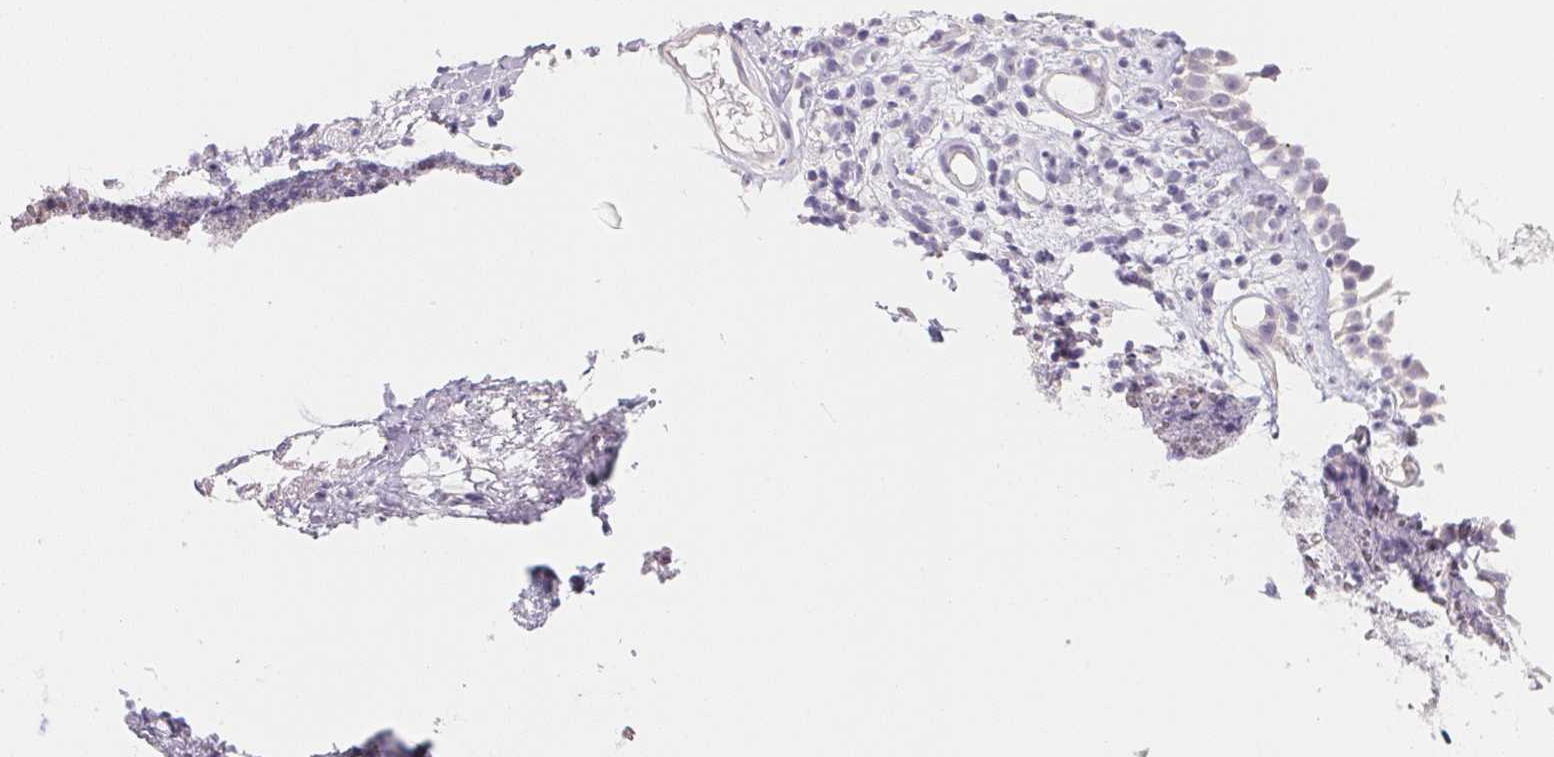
{"staining": {"intensity": "negative", "quantity": "none", "location": "none"}, "tissue": "nasopharynx", "cell_type": "Respiratory epithelial cells", "image_type": "normal", "snomed": [{"axis": "morphology", "description": "Normal tissue, NOS"}, {"axis": "topography", "description": "Nasopharynx"}], "caption": "Respiratory epithelial cells are negative for protein expression in benign human nasopharynx. (DAB IHC, high magnification).", "gene": "ACP3", "patient": {"sex": "male", "age": 24}}